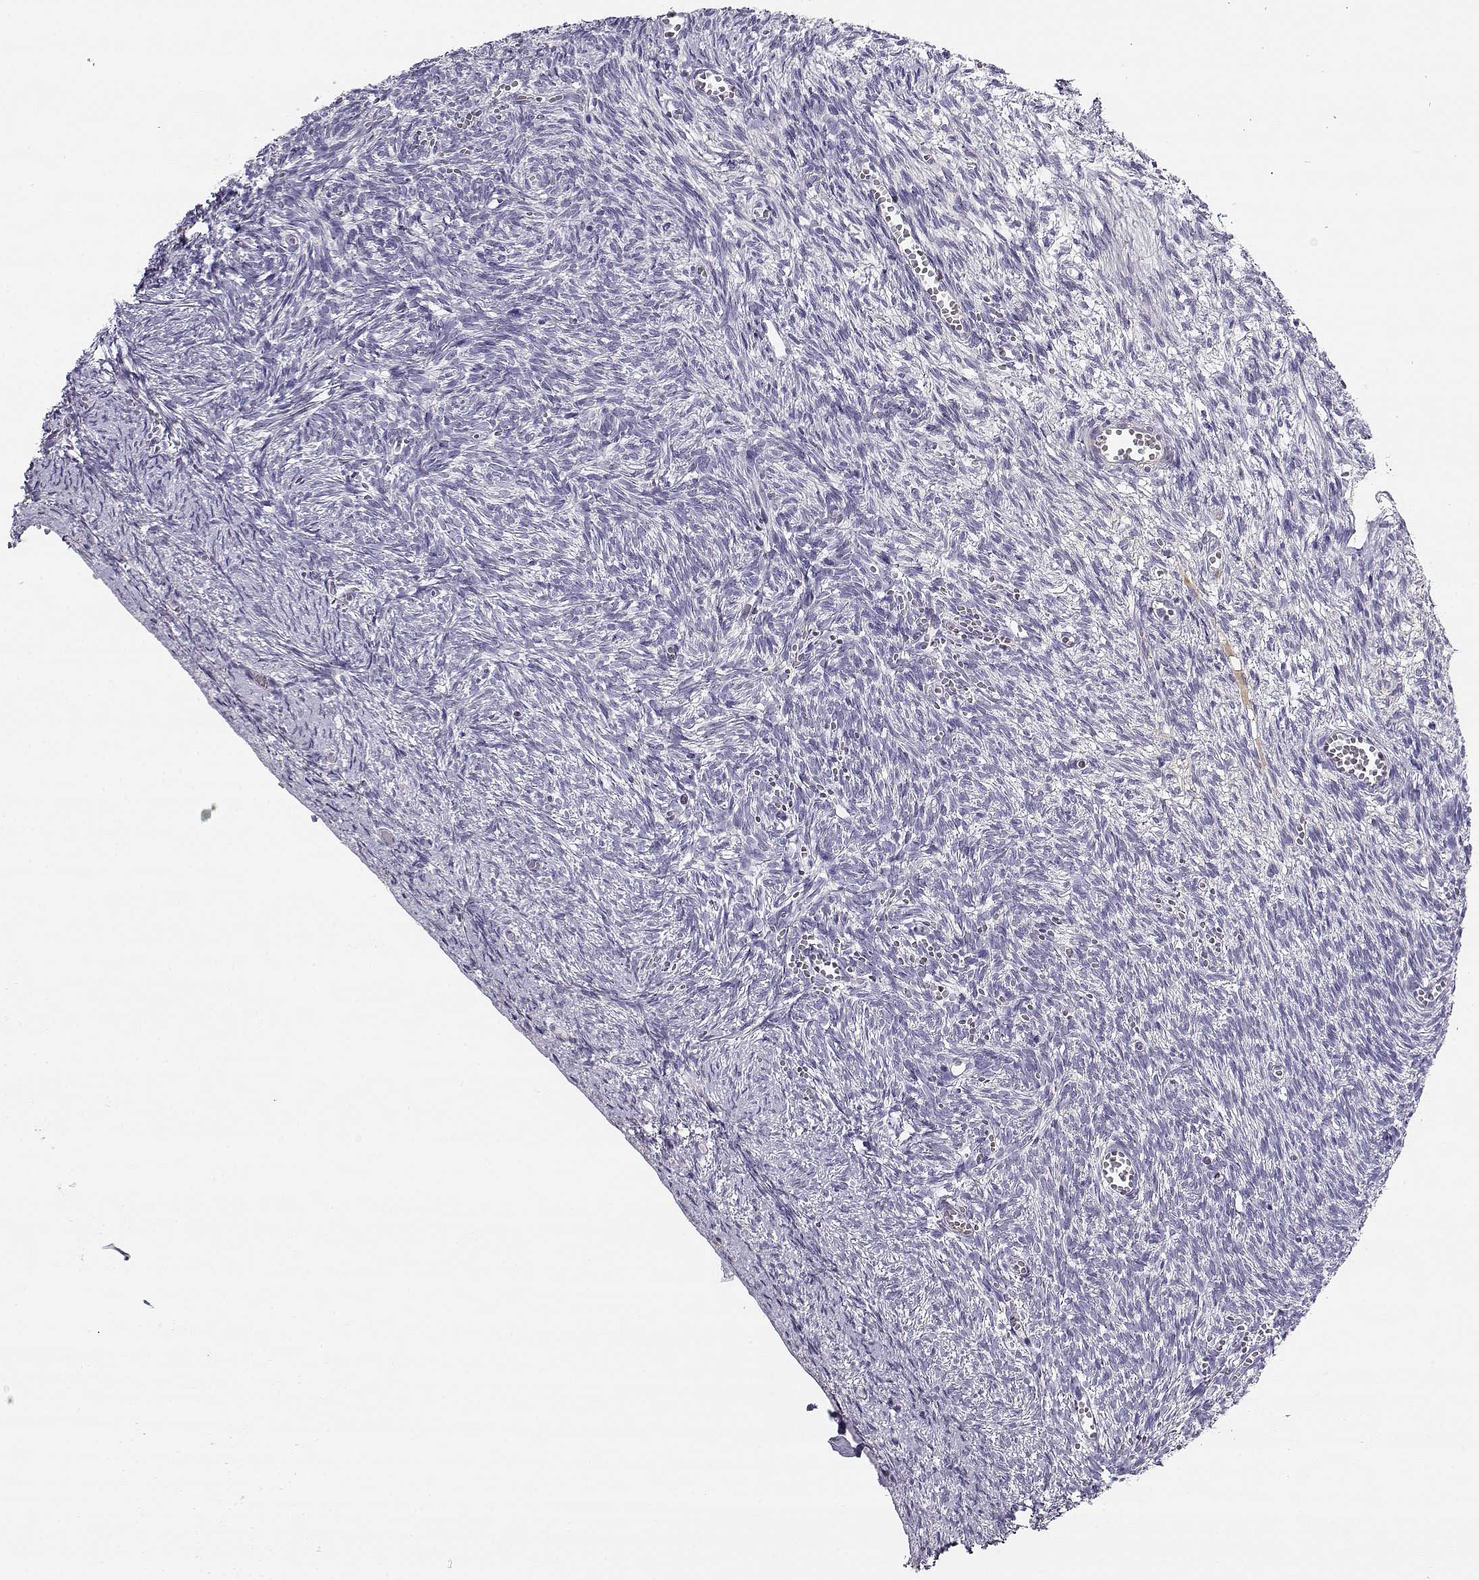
{"staining": {"intensity": "moderate", "quantity": "<25%", "location": "cytoplasmic/membranous"}, "tissue": "ovary", "cell_type": "Follicle cells", "image_type": "normal", "snomed": [{"axis": "morphology", "description": "Normal tissue, NOS"}, {"axis": "topography", "description": "Ovary"}], "caption": "Immunohistochemistry histopathology image of benign ovary: ovary stained using immunohistochemistry demonstrates low levels of moderate protein expression localized specifically in the cytoplasmic/membranous of follicle cells, appearing as a cytoplasmic/membranous brown color.", "gene": "CREB3L3", "patient": {"sex": "female", "age": 43}}